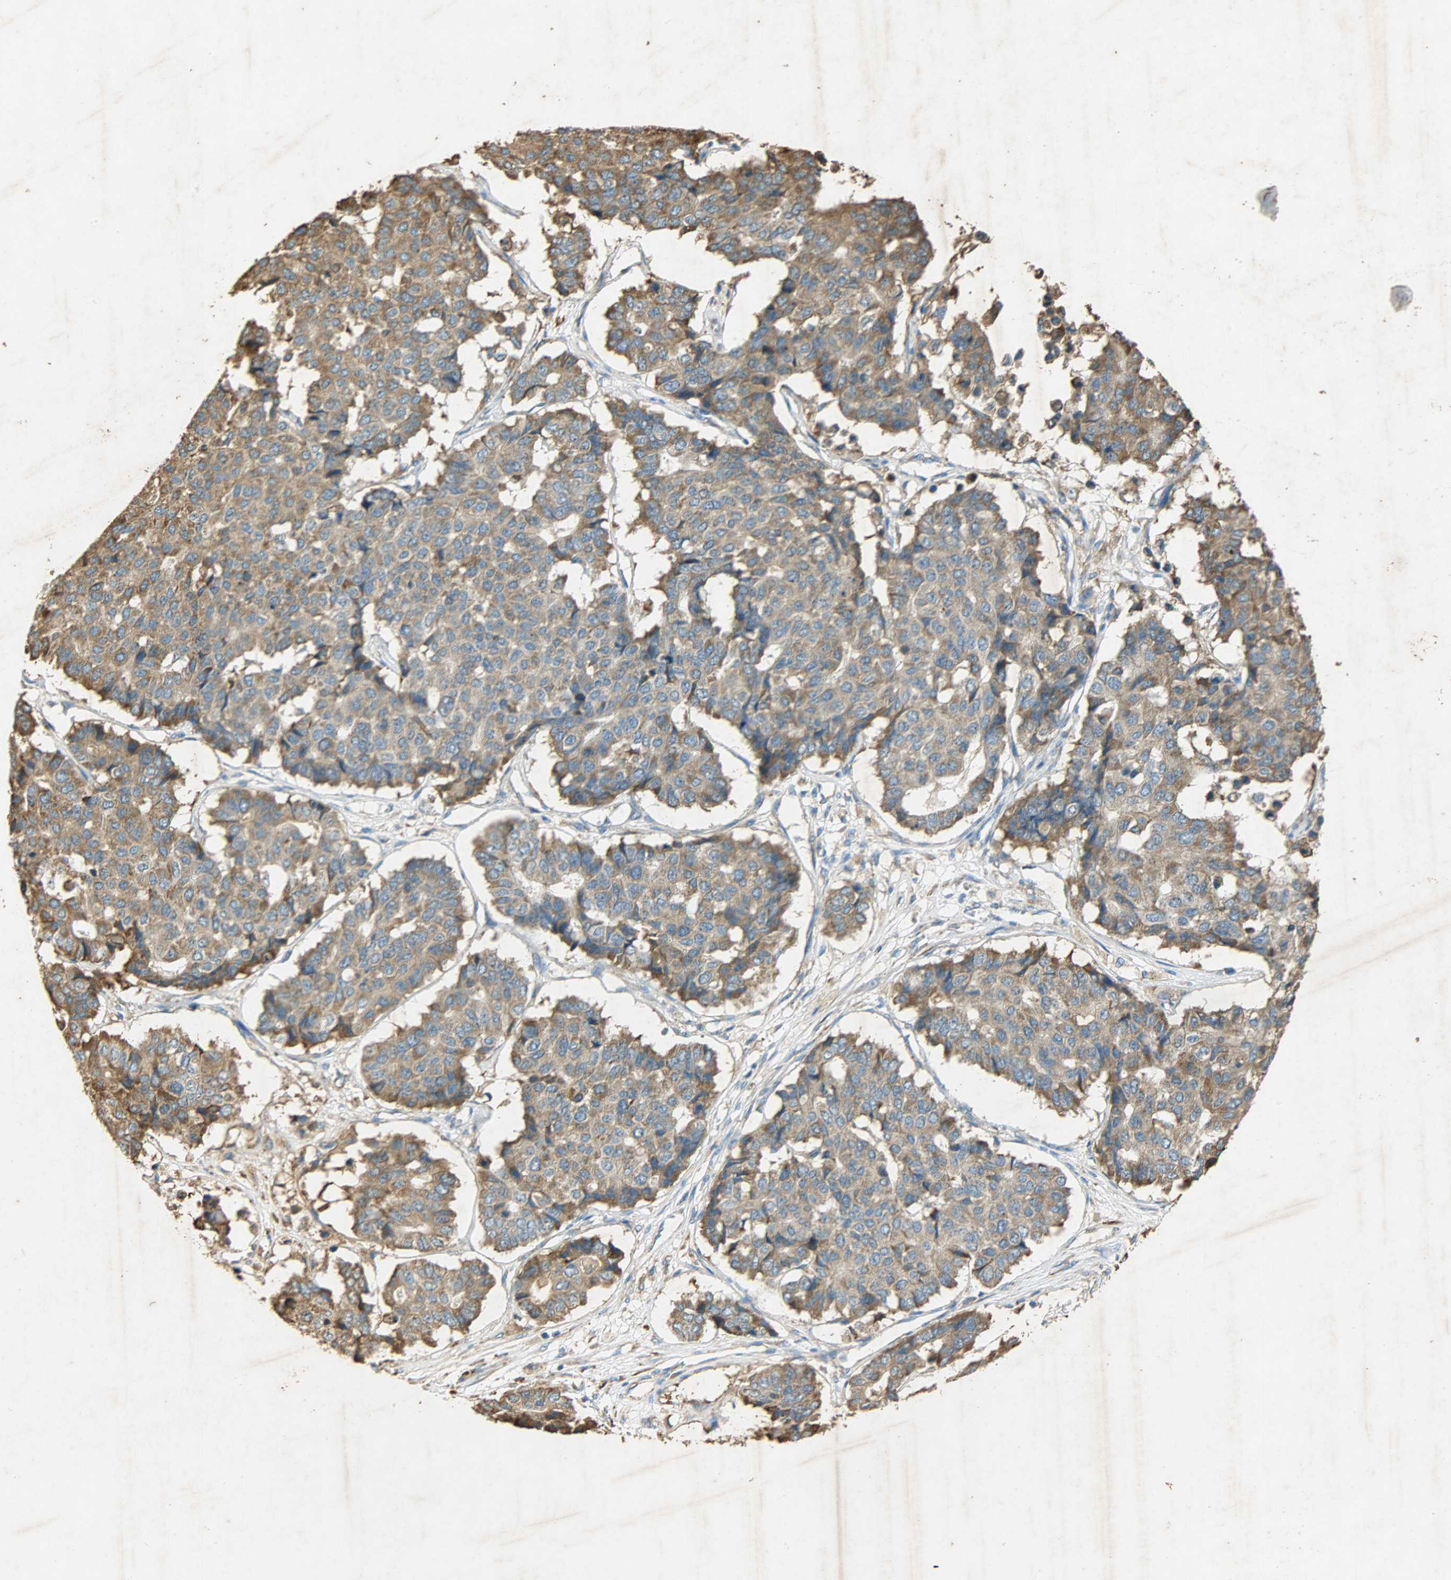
{"staining": {"intensity": "moderate", "quantity": ">75%", "location": "cytoplasmic/membranous"}, "tissue": "pancreatic cancer", "cell_type": "Tumor cells", "image_type": "cancer", "snomed": [{"axis": "morphology", "description": "Adenocarcinoma, NOS"}, {"axis": "topography", "description": "Pancreas"}], "caption": "Immunohistochemical staining of human pancreatic cancer exhibits moderate cytoplasmic/membranous protein staining in approximately >75% of tumor cells.", "gene": "HSPA5", "patient": {"sex": "male", "age": 50}}